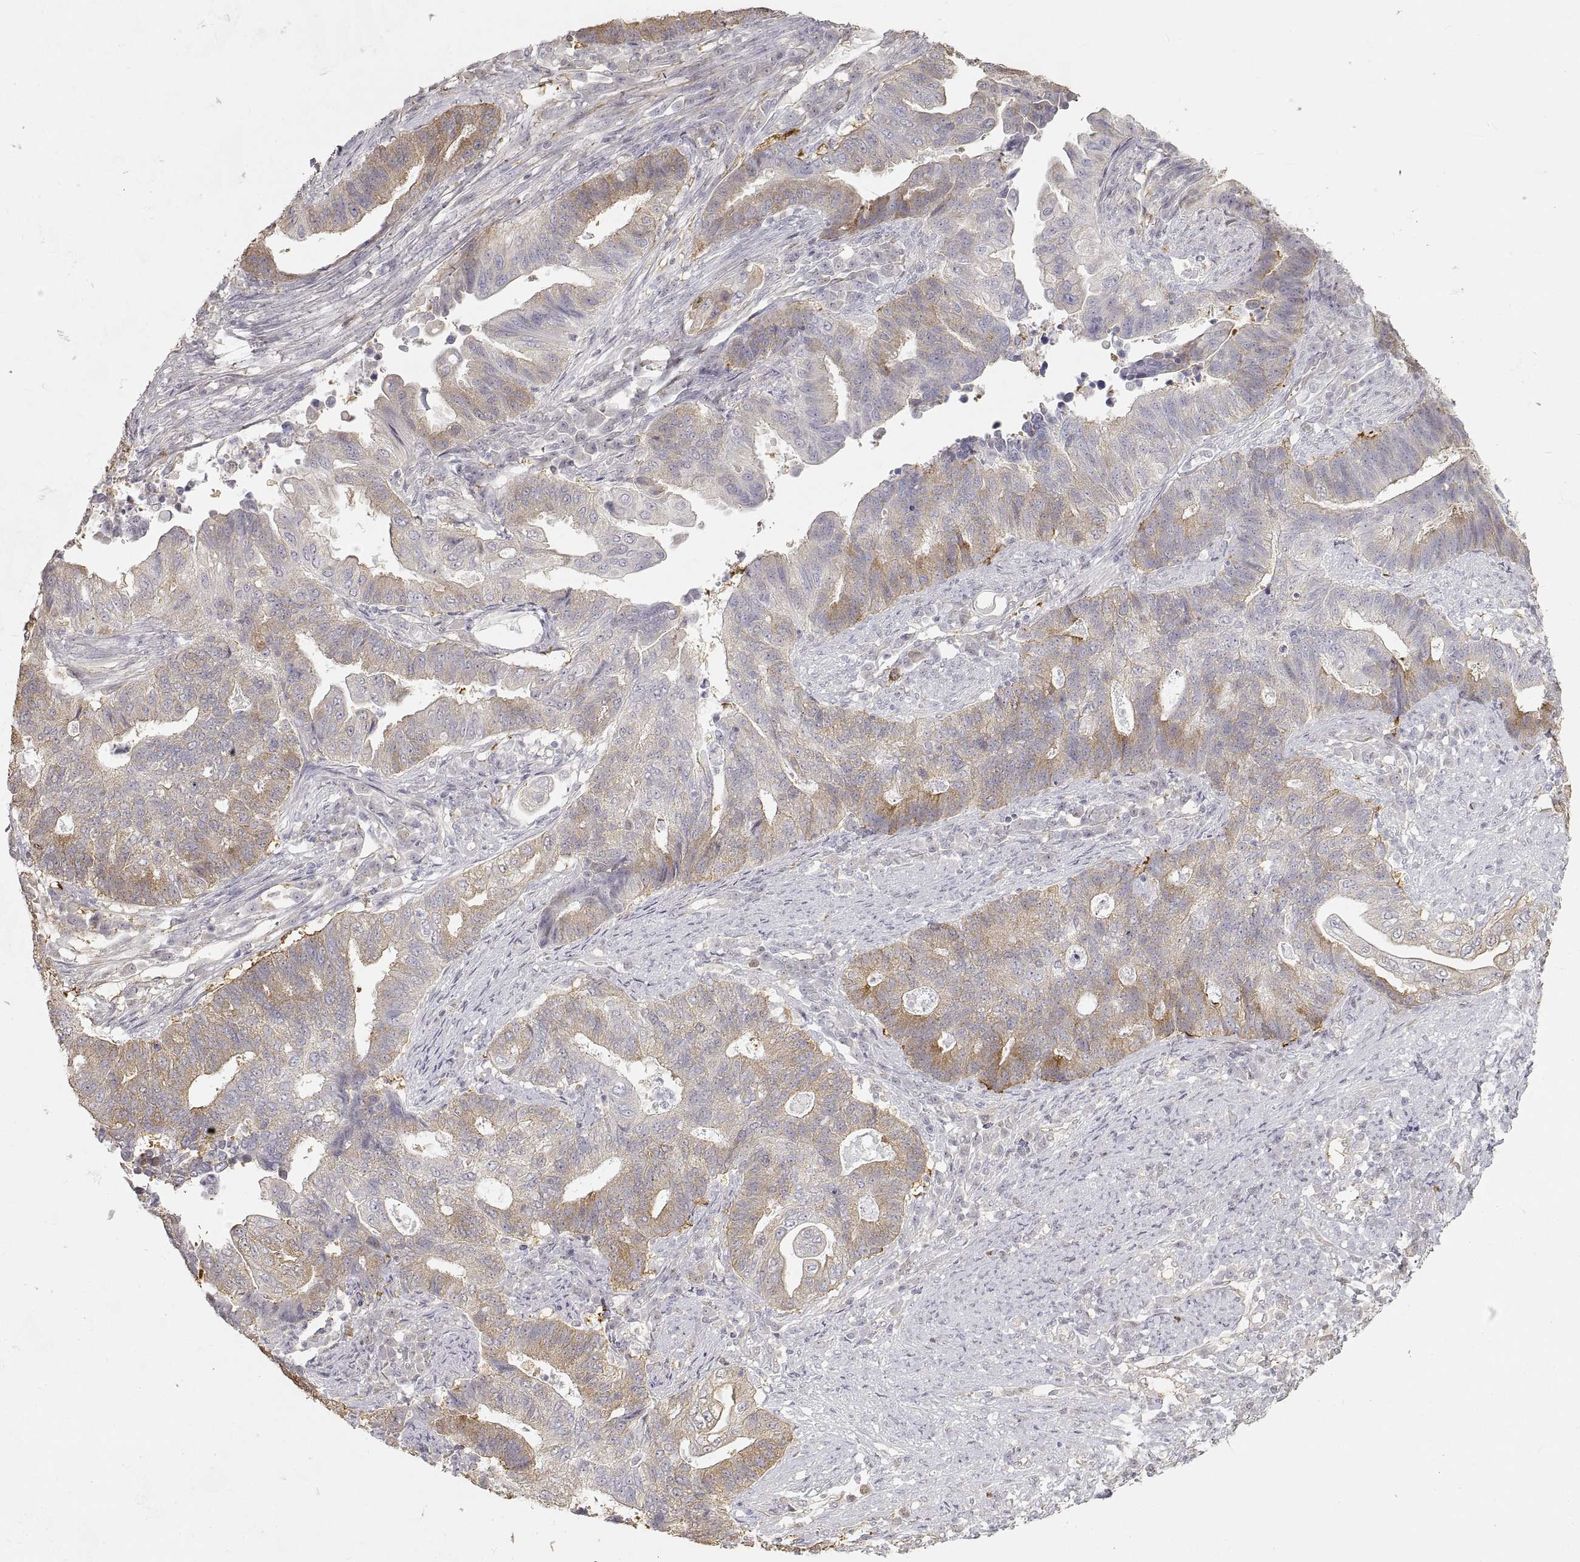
{"staining": {"intensity": "moderate", "quantity": "<25%", "location": "cytoplasmic/membranous"}, "tissue": "endometrial cancer", "cell_type": "Tumor cells", "image_type": "cancer", "snomed": [{"axis": "morphology", "description": "Adenocarcinoma, NOS"}, {"axis": "topography", "description": "Uterus"}, {"axis": "topography", "description": "Endometrium"}], "caption": "This is a photomicrograph of immunohistochemistry staining of adenocarcinoma (endometrial), which shows moderate staining in the cytoplasmic/membranous of tumor cells.", "gene": "HSP90AB1", "patient": {"sex": "female", "age": 54}}